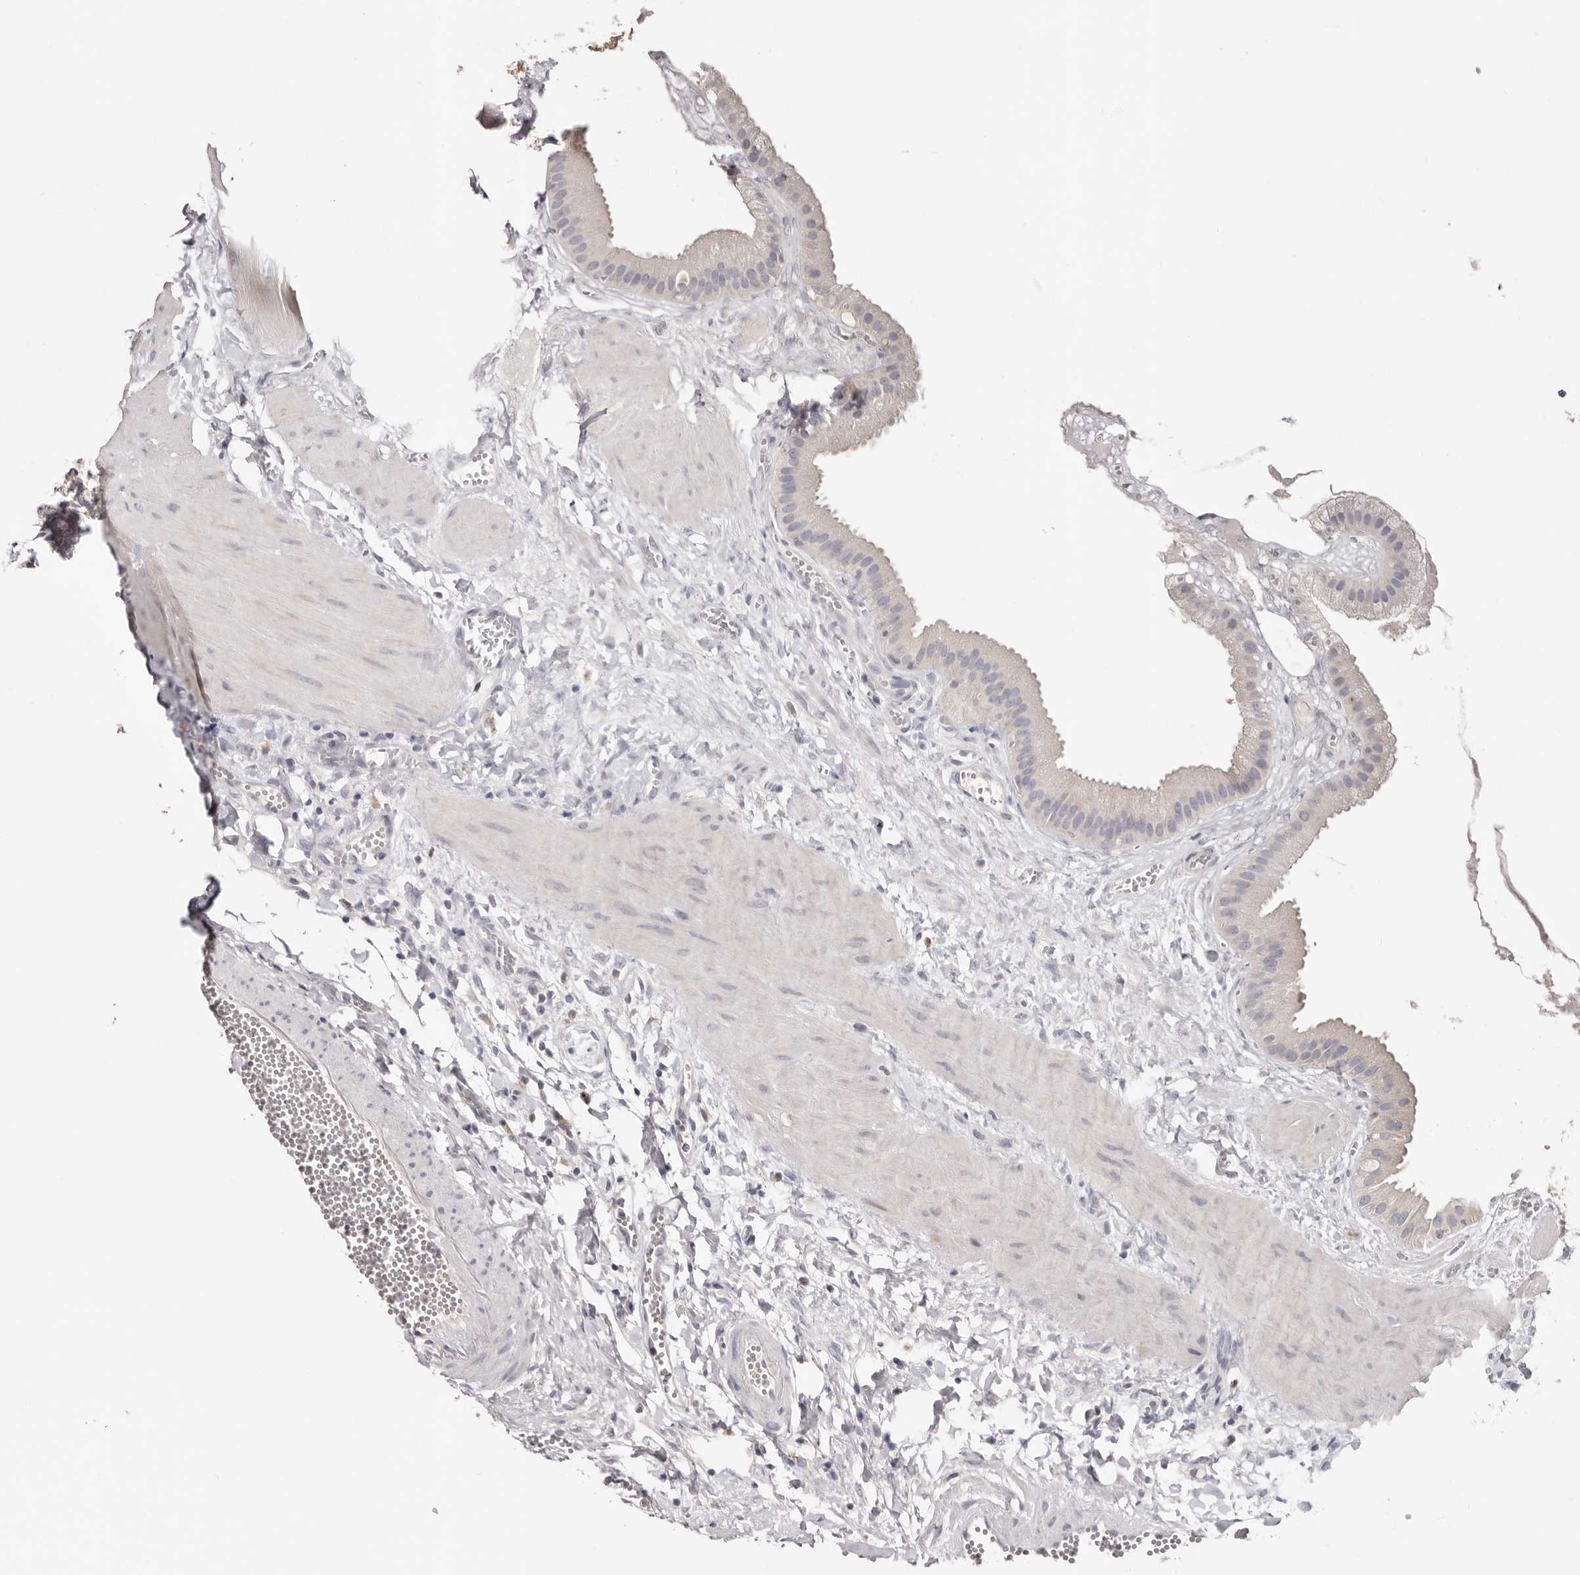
{"staining": {"intensity": "negative", "quantity": "none", "location": "none"}, "tissue": "gallbladder", "cell_type": "Glandular cells", "image_type": "normal", "snomed": [{"axis": "morphology", "description": "Normal tissue, NOS"}, {"axis": "topography", "description": "Gallbladder"}], "caption": "A high-resolution photomicrograph shows immunohistochemistry (IHC) staining of normal gallbladder, which reveals no significant expression in glandular cells. (DAB immunohistochemistry visualized using brightfield microscopy, high magnification).", "gene": "CCDC190", "patient": {"sex": "male", "age": 55}}